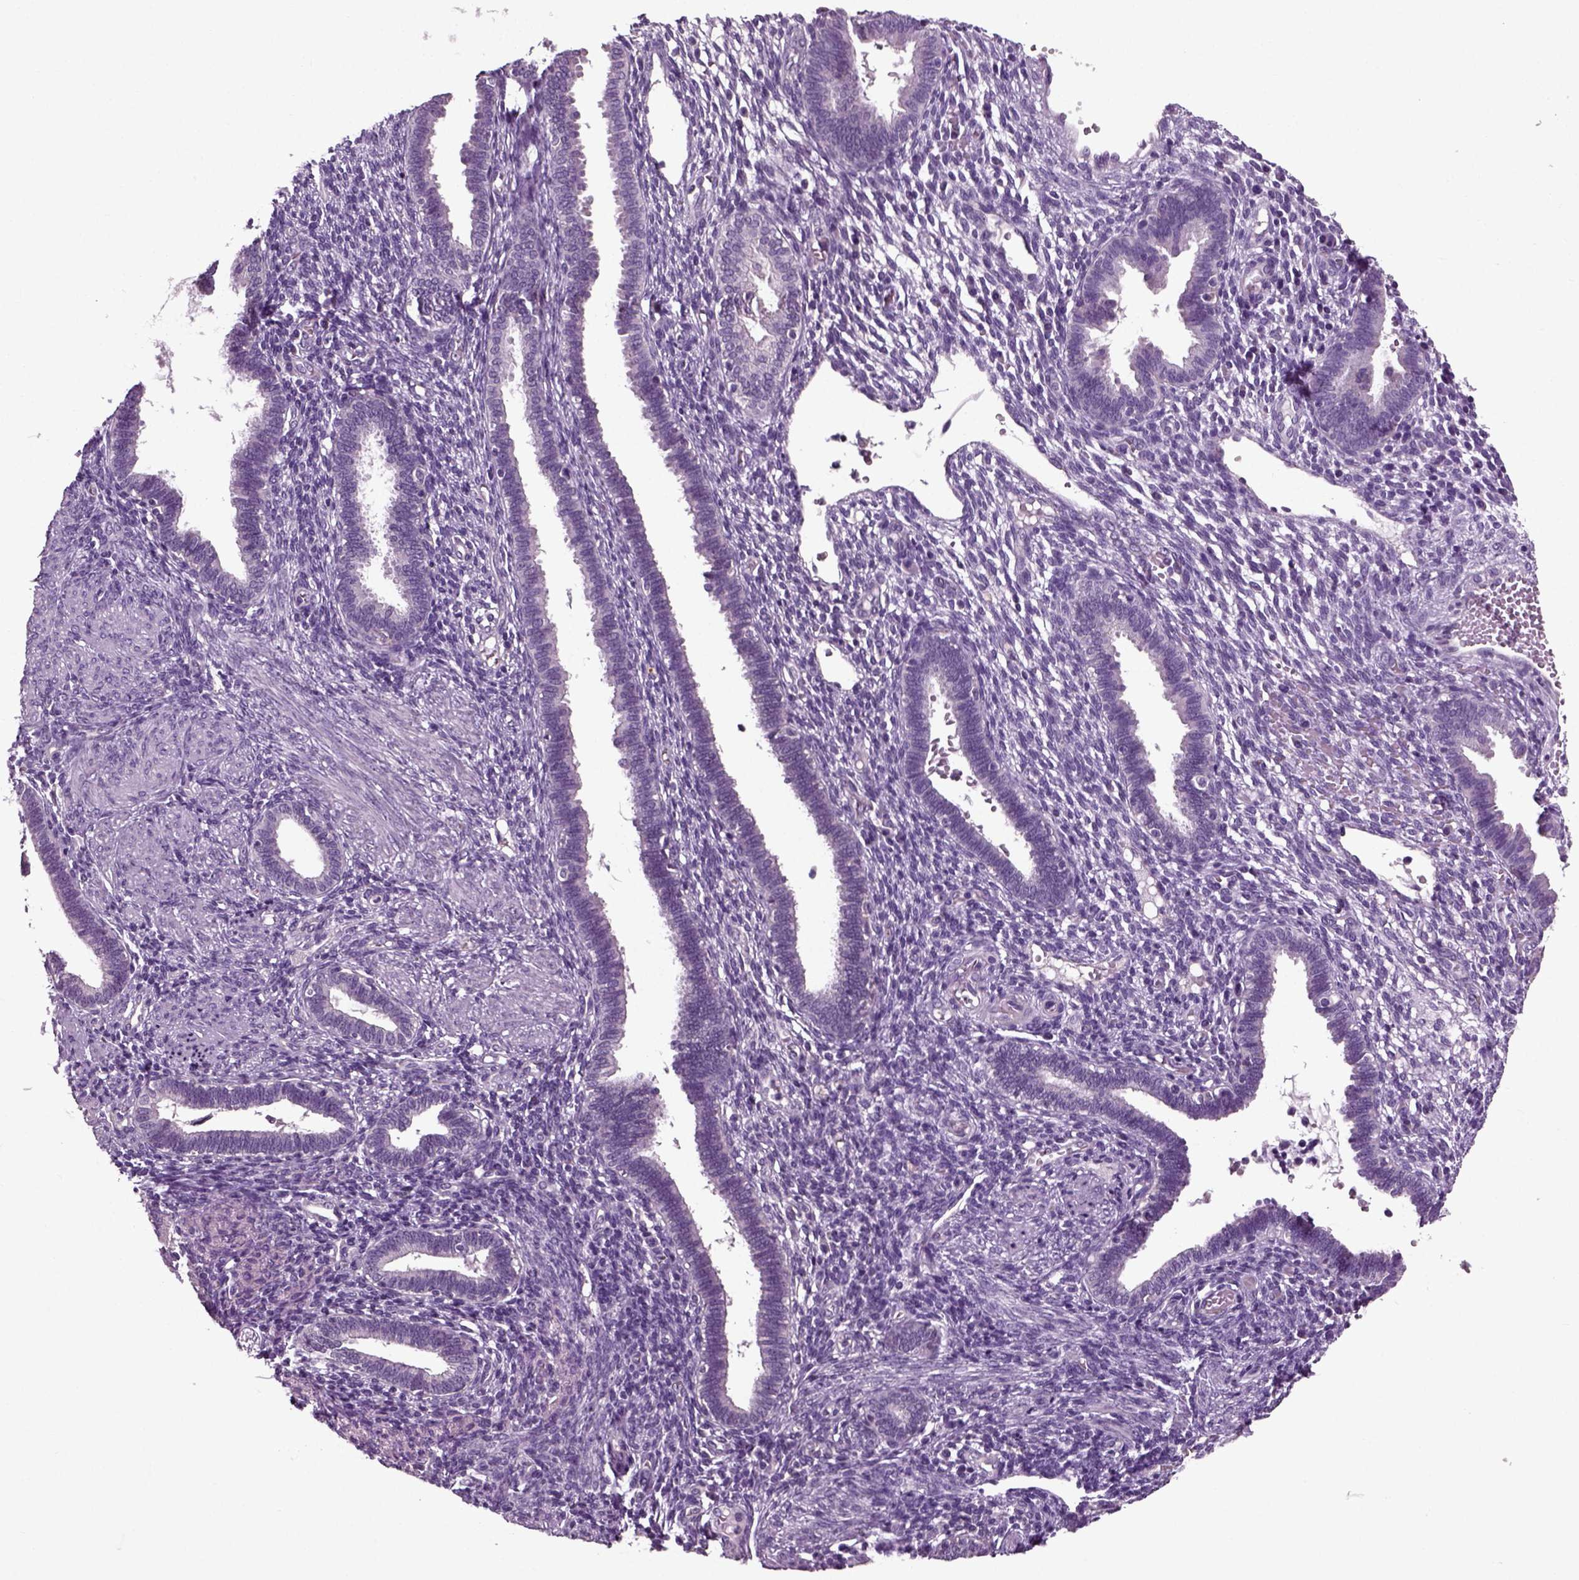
{"staining": {"intensity": "negative", "quantity": "none", "location": "none"}, "tissue": "endometrium", "cell_type": "Cells in endometrial stroma", "image_type": "normal", "snomed": [{"axis": "morphology", "description": "Normal tissue, NOS"}, {"axis": "topography", "description": "Endometrium"}], "caption": "A histopathology image of endometrium stained for a protein shows no brown staining in cells in endometrial stroma. (Immunohistochemistry (ihc), brightfield microscopy, high magnification).", "gene": "DEFB118", "patient": {"sex": "female", "age": 42}}